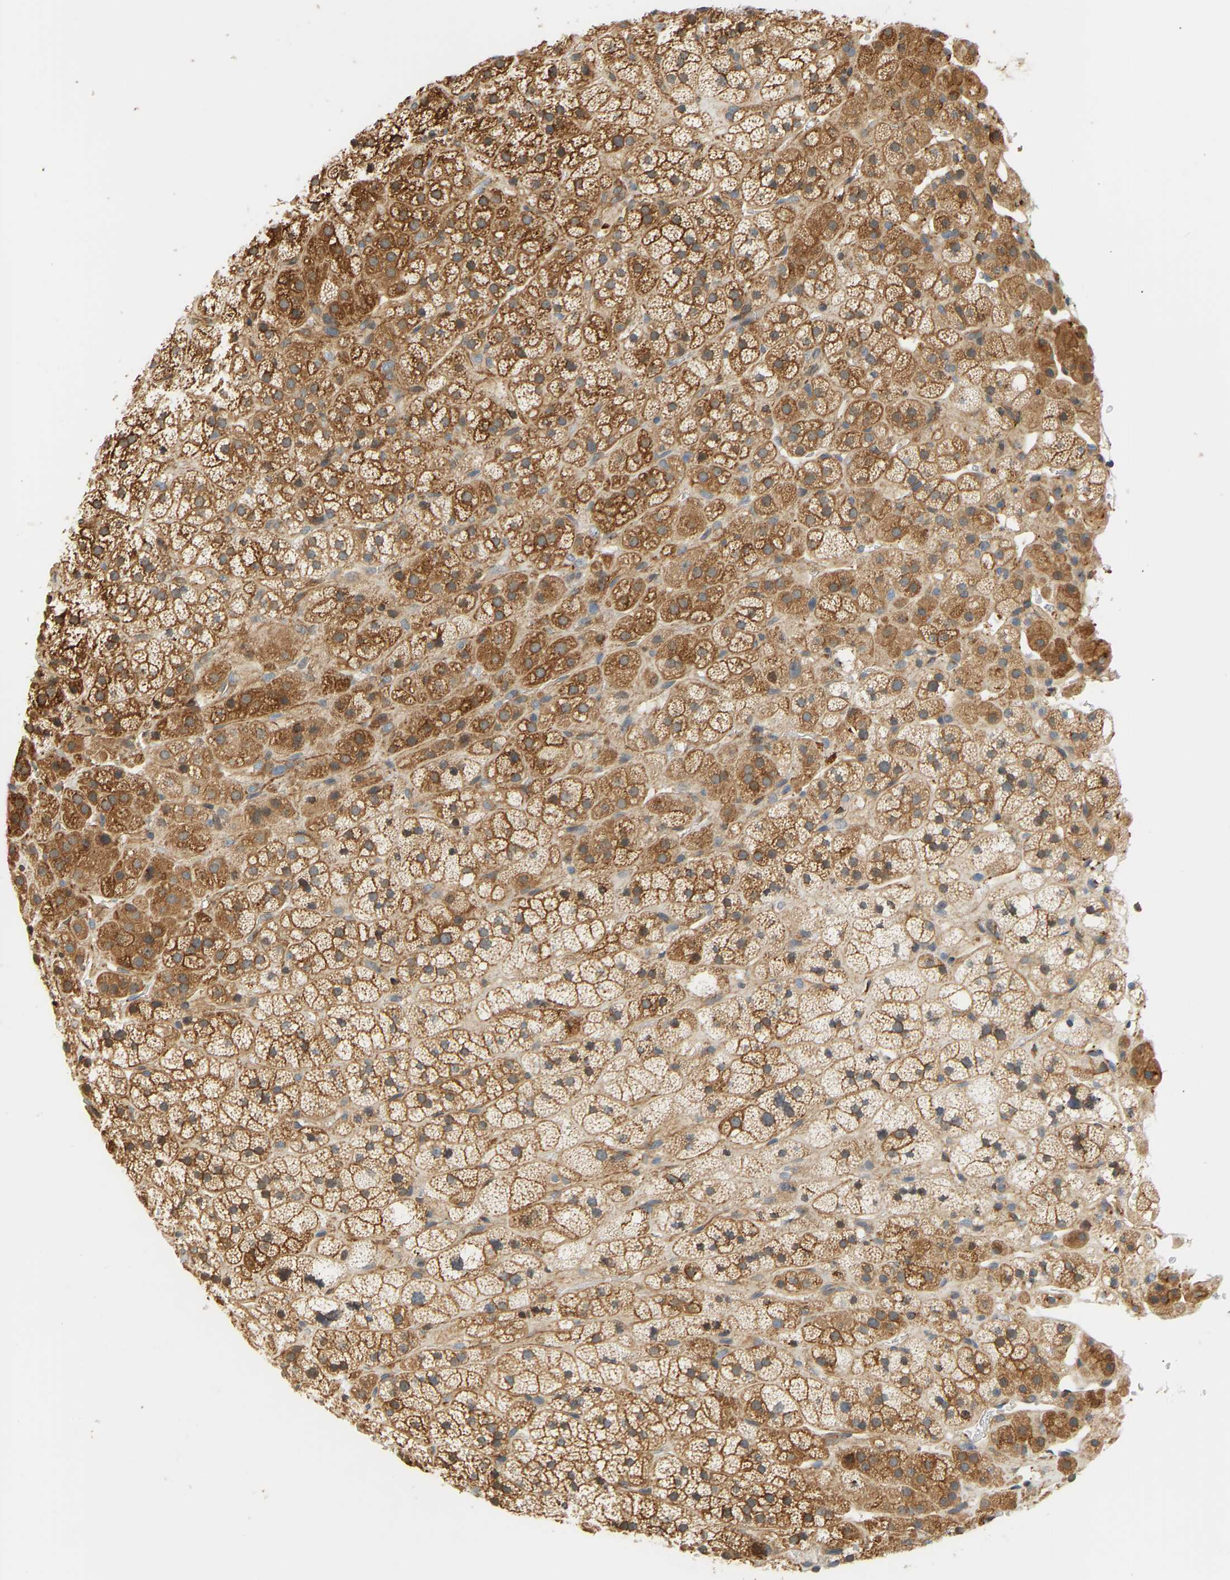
{"staining": {"intensity": "moderate", "quantity": ">75%", "location": "cytoplasmic/membranous"}, "tissue": "adrenal gland", "cell_type": "Glandular cells", "image_type": "normal", "snomed": [{"axis": "morphology", "description": "Normal tissue, NOS"}, {"axis": "topography", "description": "Adrenal gland"}], "caption": "Moderate cytoplasmic/membranous staining for a protein is identified in about >75% of glandular cells of benign adrenal gland using immunohistochemistry (IHC).", "gene": "CEP57", "patient": {"sex": "male", "age": 56}}